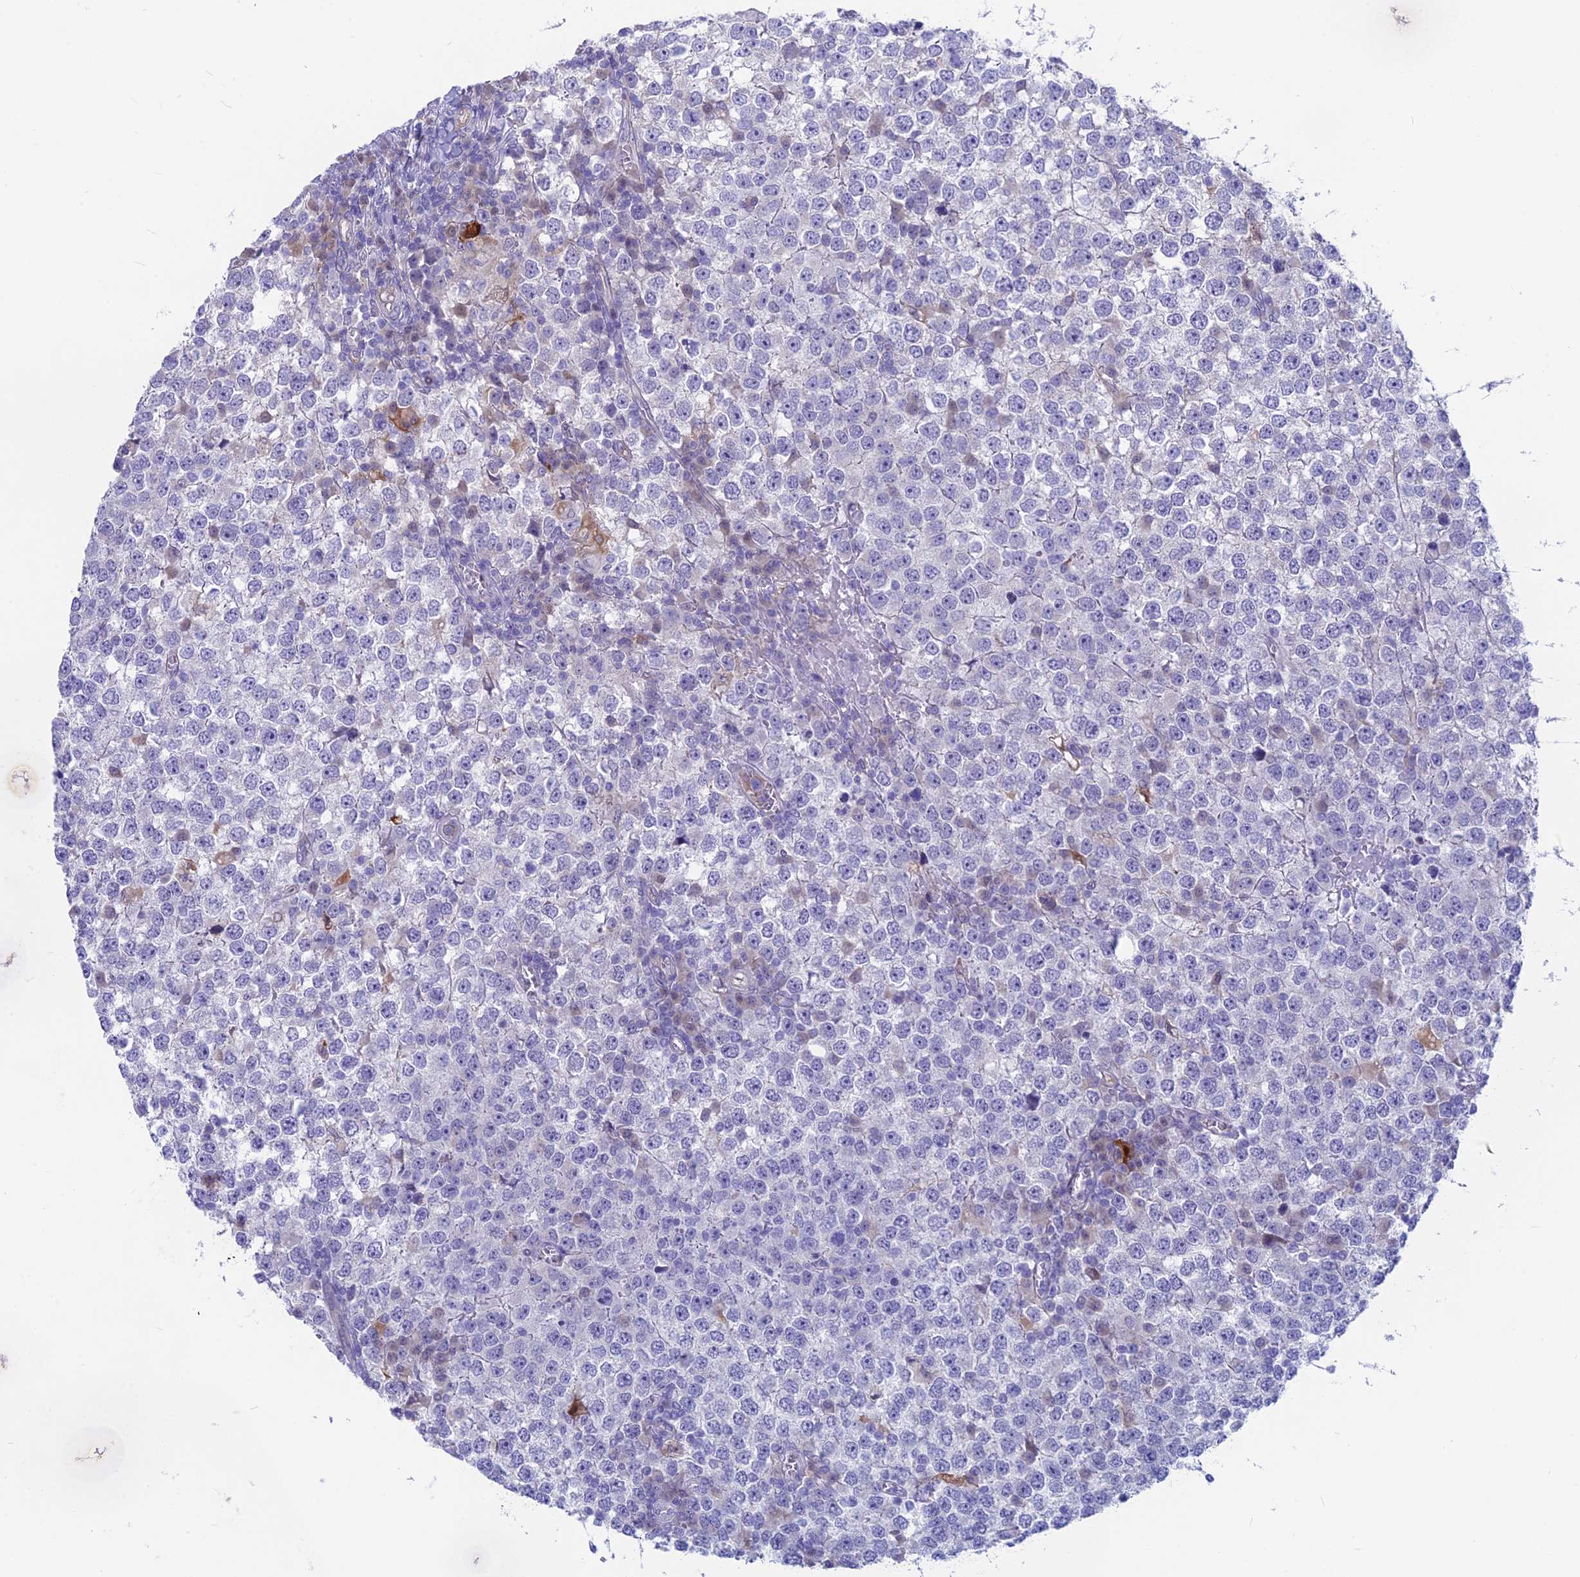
{"staining": {"intensity": "negative", "quantity": "none", "location": "none"}, "tissue": "testis cancer", "cell_type": "Tumor cells", "image_type": "cancer", "snomed": [{"axis": "morphology", "description": "Seminoma, NOS"}, {"axis": "topography", "description": "Testis"}], "caption": "Immunohistochemical staining of seminoma (testis) demonstrates no significant staining in tumor cells.", "gene": "SNTN", "patient": {"sex": "male", "age": 65}}